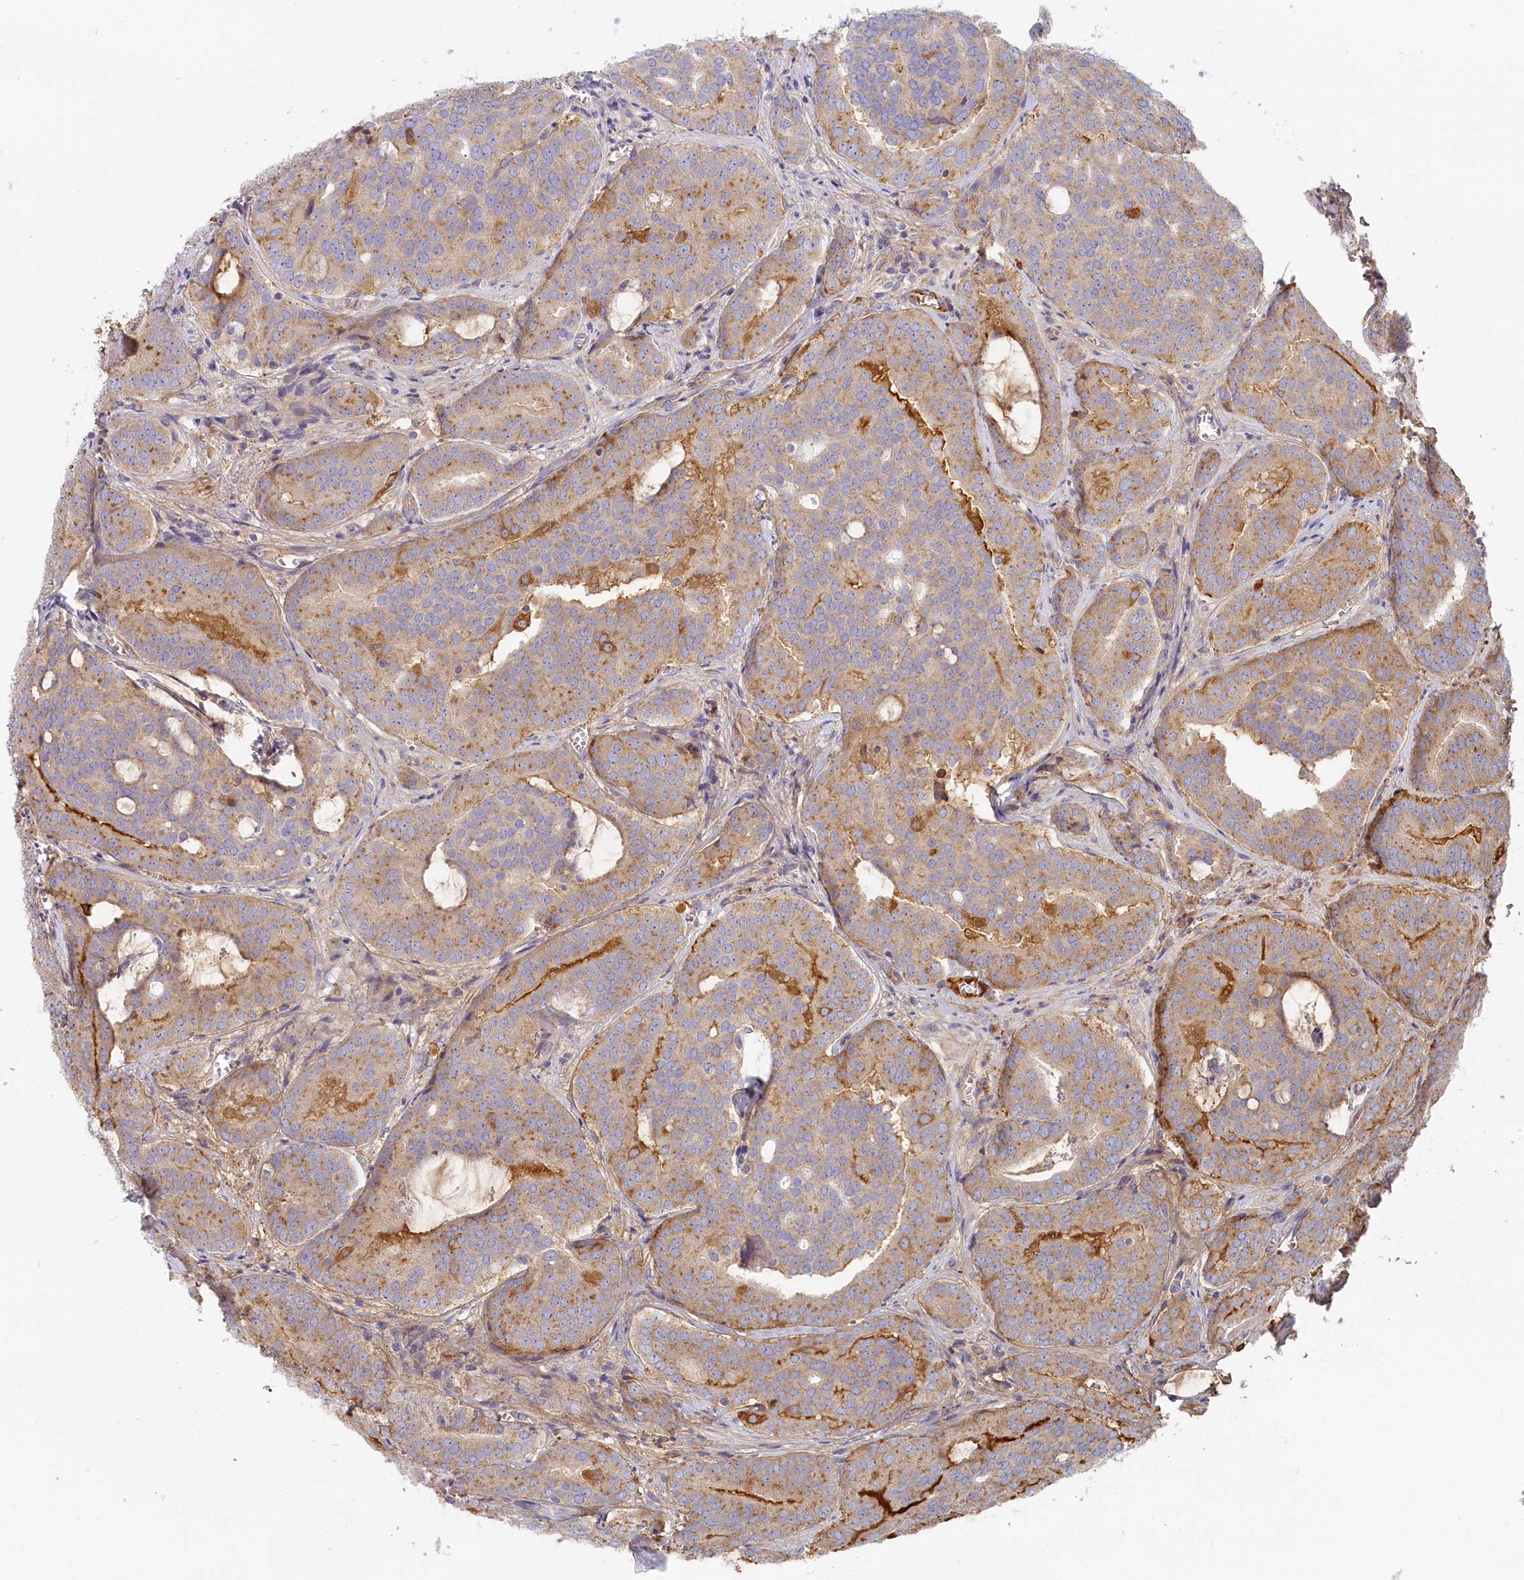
{"staining": {"intensity": "moderate", "quantity": ">75%", "location": "cytoplasmic/membranous"}, "tissue": "prostate cancer", "cell_type": "Tumor cells", "image_type": "cancer", "snomed": [{"axis": "morphology", "description": "Adenocarcinoma, High grade"}, {"axis": "topography", "description": "Prostate"}], "caption": "High-magnification brightfield microscopy of prostate cancer (adenocarcinoma (high-grade)) stained with DAB (brown) and counterstained with hematoxylin (blue). tumor cells exhibit moderate cytoplasmic/membranous expression is identified in approximately>75% of cells. Using DAB (3,3'-diaminobenzidine) (brown) and hematoxylin (blue) stains, captured at high magnification using brightfield microscopy.", "gene": "STX16", "patient": {"sex": "male", "age": 55}}